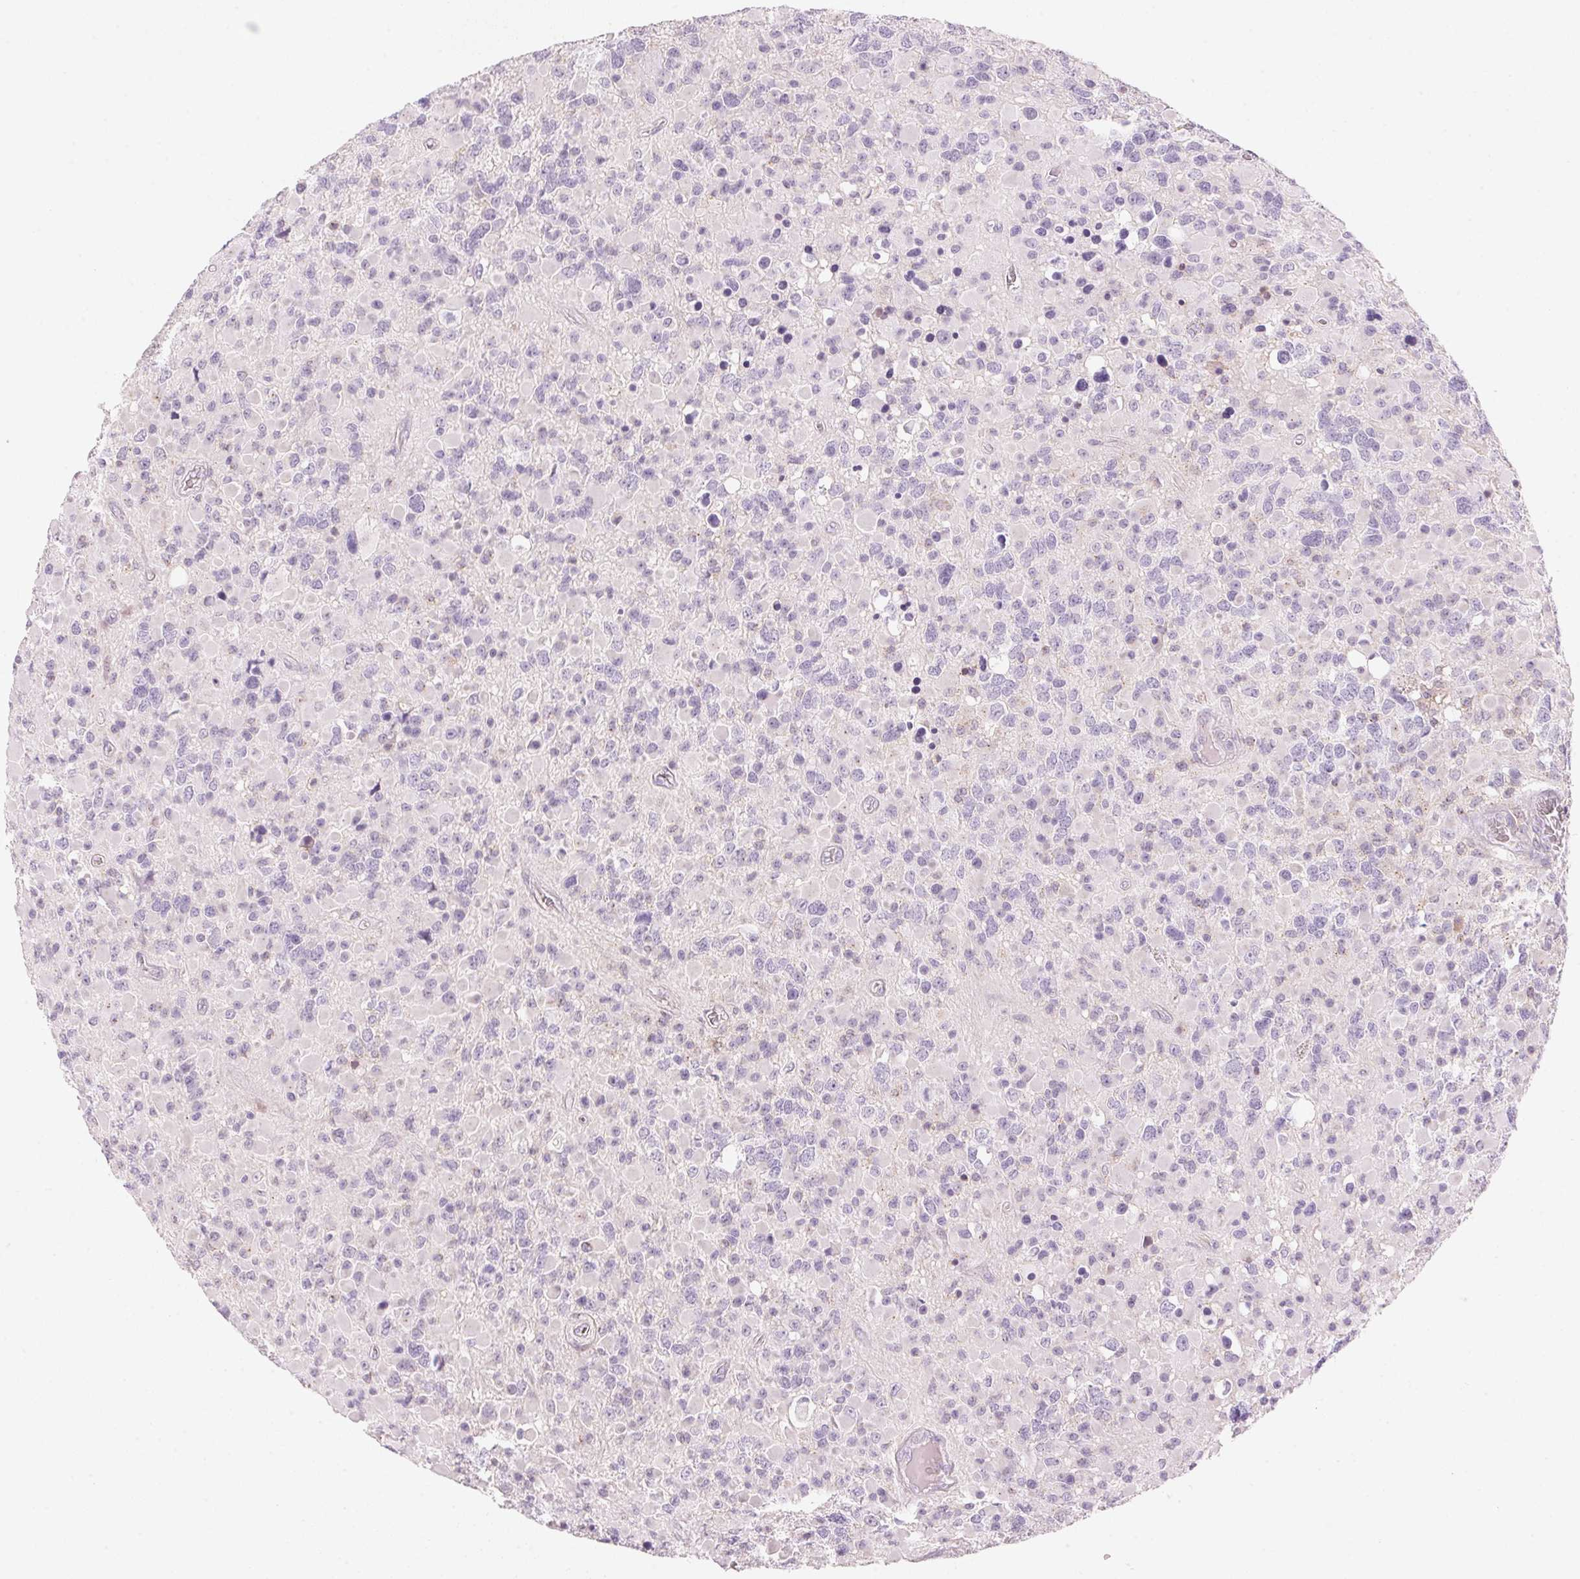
{"staining": {"intensity": "negative", "quantity": "none", "location": "none"}, "tissue": "glioma", "cell_type": "Tumor cells", "image_type": "cancer", "snomed": [{"axis": "morphology", "description": "Glioma, malignant, High grade"}, {"axis": "topography", "description": "Brain"}], "caption": "A micrograph of human glioma is negative for staining in tumor cells.", "gene": "HOXB13", "patient": {"sex": "female", "age": 40}}